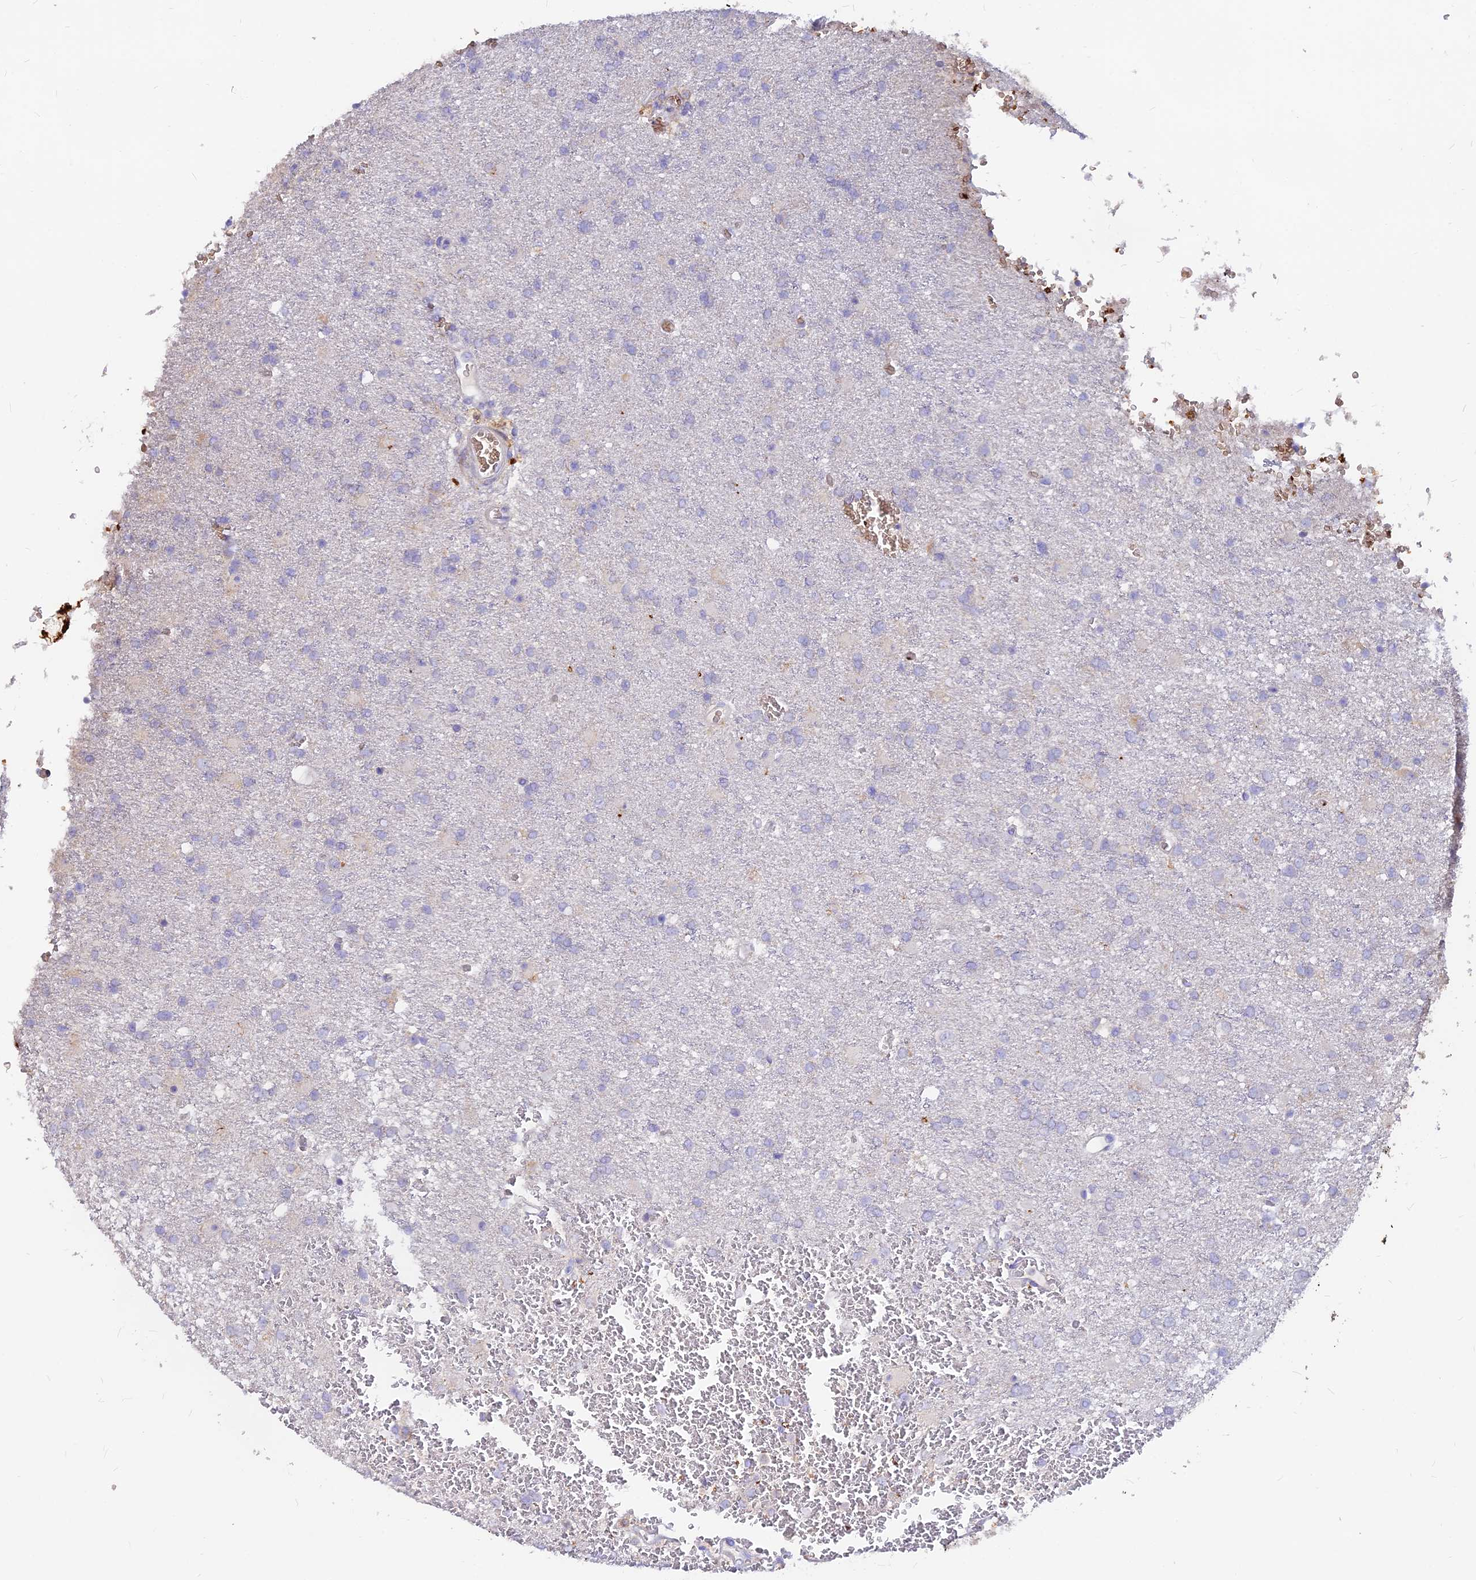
{"staining": {"intensity": "negative", "quantity": "none", "location": "none"}, "tissue": "glioma", "cell_type": "Tumor cells", "image_type": "cancer", "snomed": [{"axis": "morphology", "description": "Glioma, malignant, High grade"}, {"axis": "topography", "description": "Brain"}], "caption": "Tumor cells are negative for brown protein staining in malignant glioma (high-grade). (IHC, brightfield microscopy, high magnification).", "gene": "DENND2D", "patient": {"sex": "female", "age": 74}}